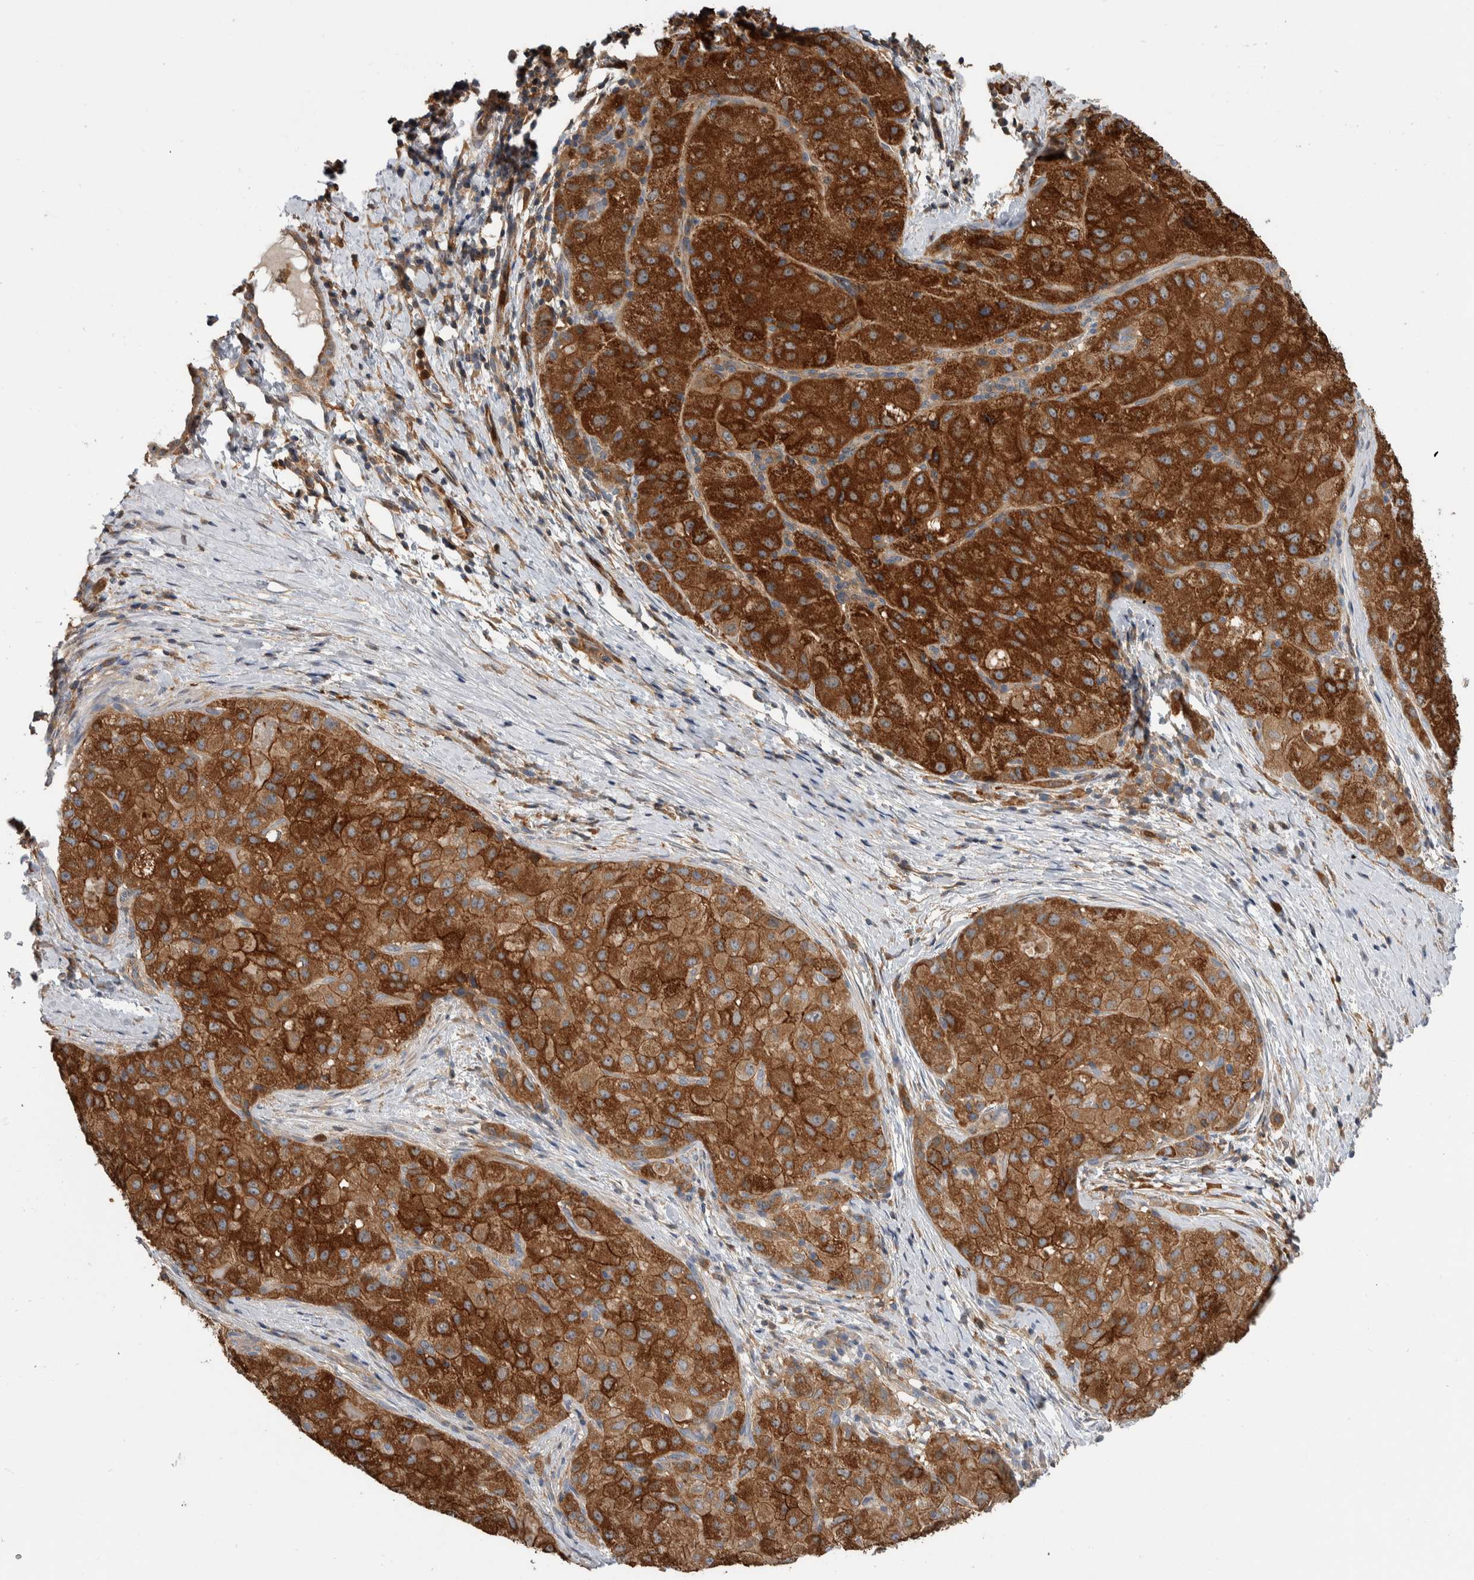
{"staining": {"intensity": "strong", "quantity": ">75%", "location": "cytoplasmic/membranous"}, "tissue": "liver cancer", "cell_type": "Tumor cells", "image_type": "cancer", "snomed": [{"axis": "morphology", "description": "Carcinoma, Hepatocellular, NOS"}, {"axis": "topography", "description": "Liver"}], "caption": "IHC of hepatocellular carcinoma (liver) exhibits high levels of strong cytoplasmic/membranous expression in about >75% of tumor cells.", "gene": "SDCBP", "patient": {"sex": "male", "age": 80}}